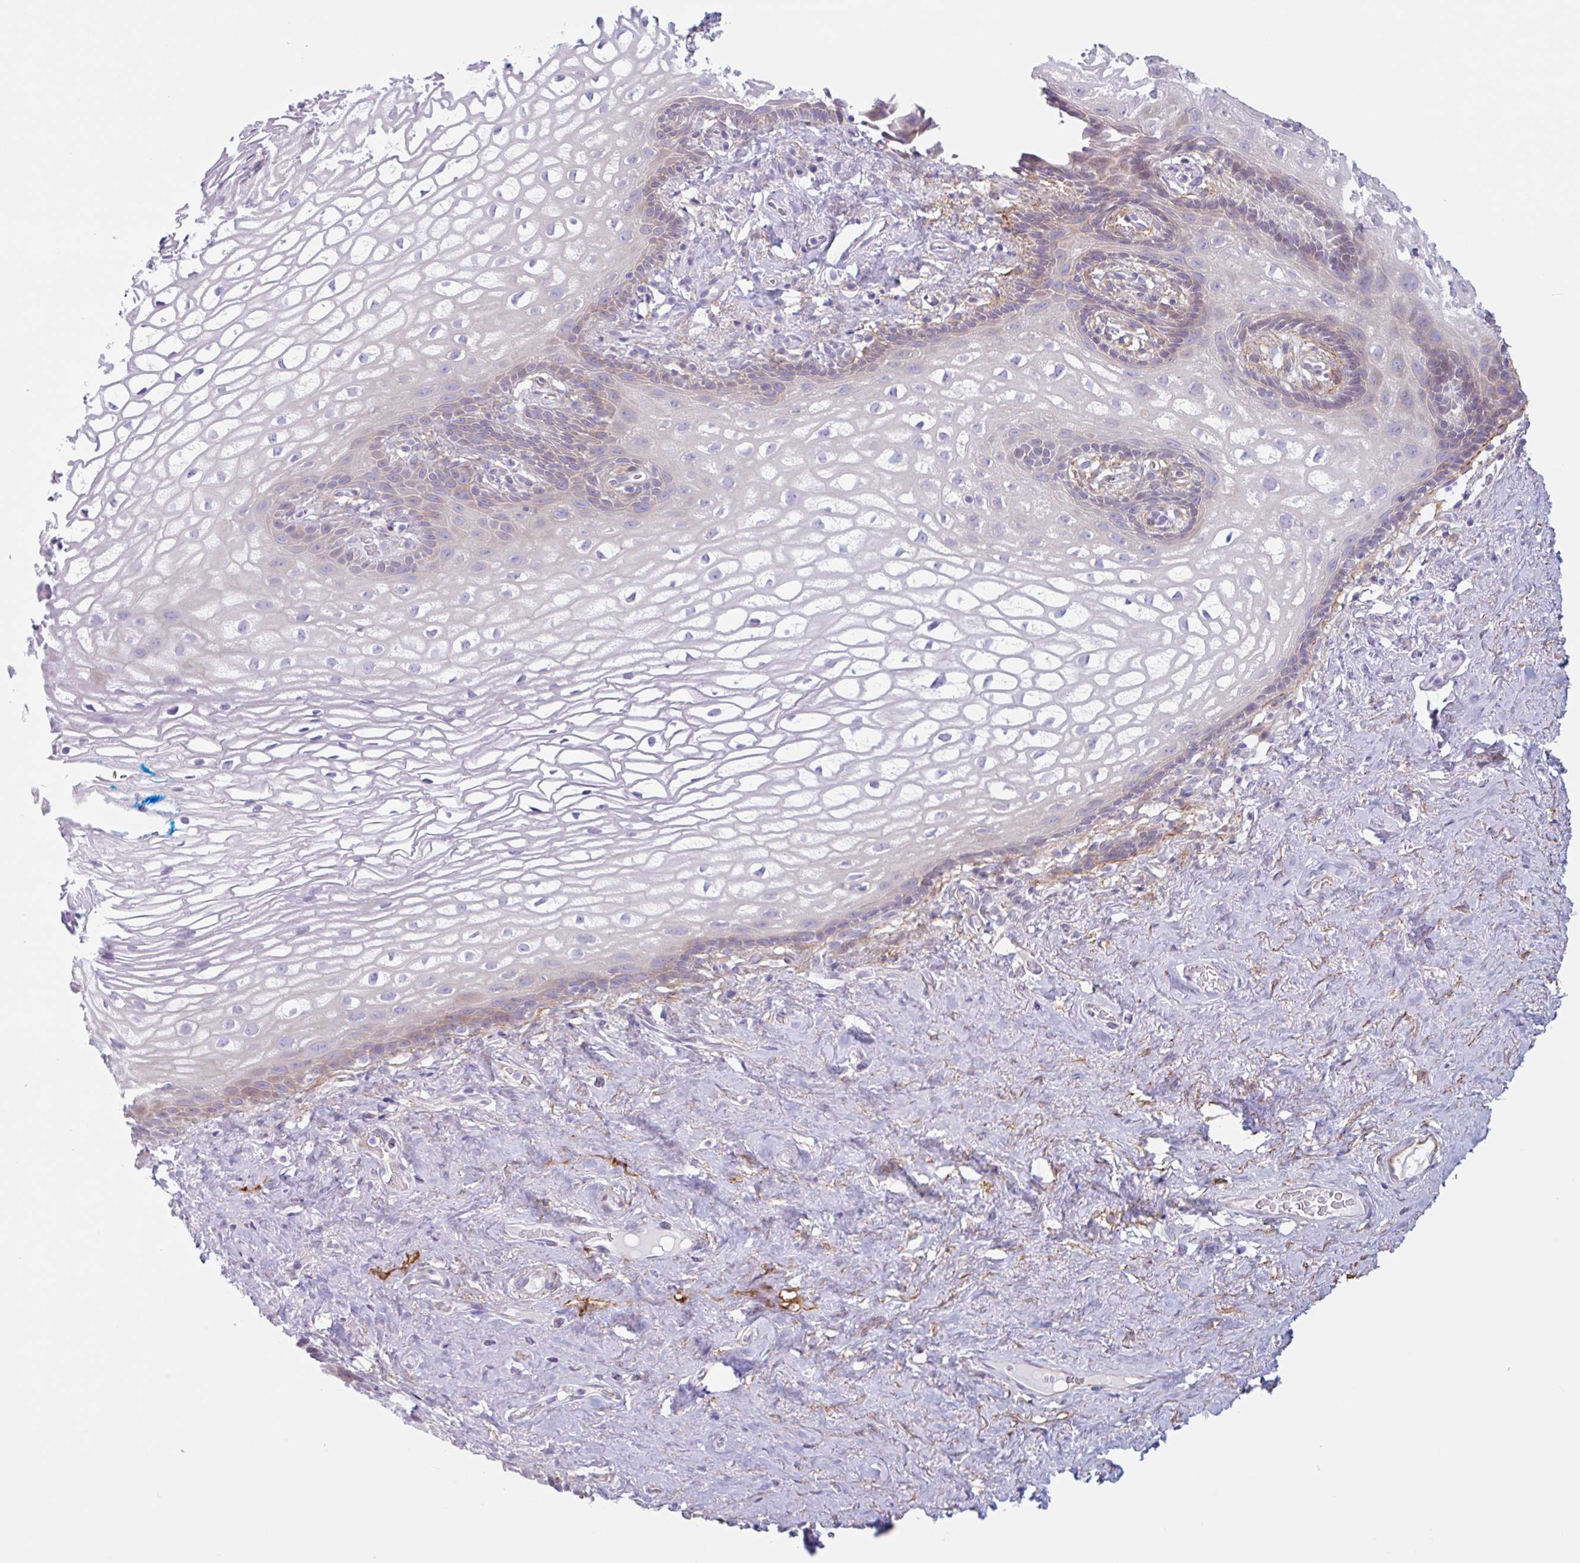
{"staining": {"intensity": "moderate", "quantity": "<25%", "location": "cytoplasmic/membranous"}, "tissue": "vagina", "cell_type": "Squamous epithelial cells", "image_type": "normal", "snomed": [{"axis": "morphology", "description": "Normal tissue, NOS"}, {"axis": "morphology", "description": "Adenocarcinoma, NOS"}, {"axis": "topography", "description": "Rectum"}, {"axis": "topography", "description": "Vagina"}, {"axis": "topography", "description": "Peripheral nerve tissue"}], "caption": "A high-resolution image shows immunohistochemistry (IHC) staining of normal vagina, which demonstrates moderate cytoplasmic/membranous positivity in about <25% of squamous epithelial cells.", "gene": "MYH10", "patient": {"sex": "female", "age": 71}}